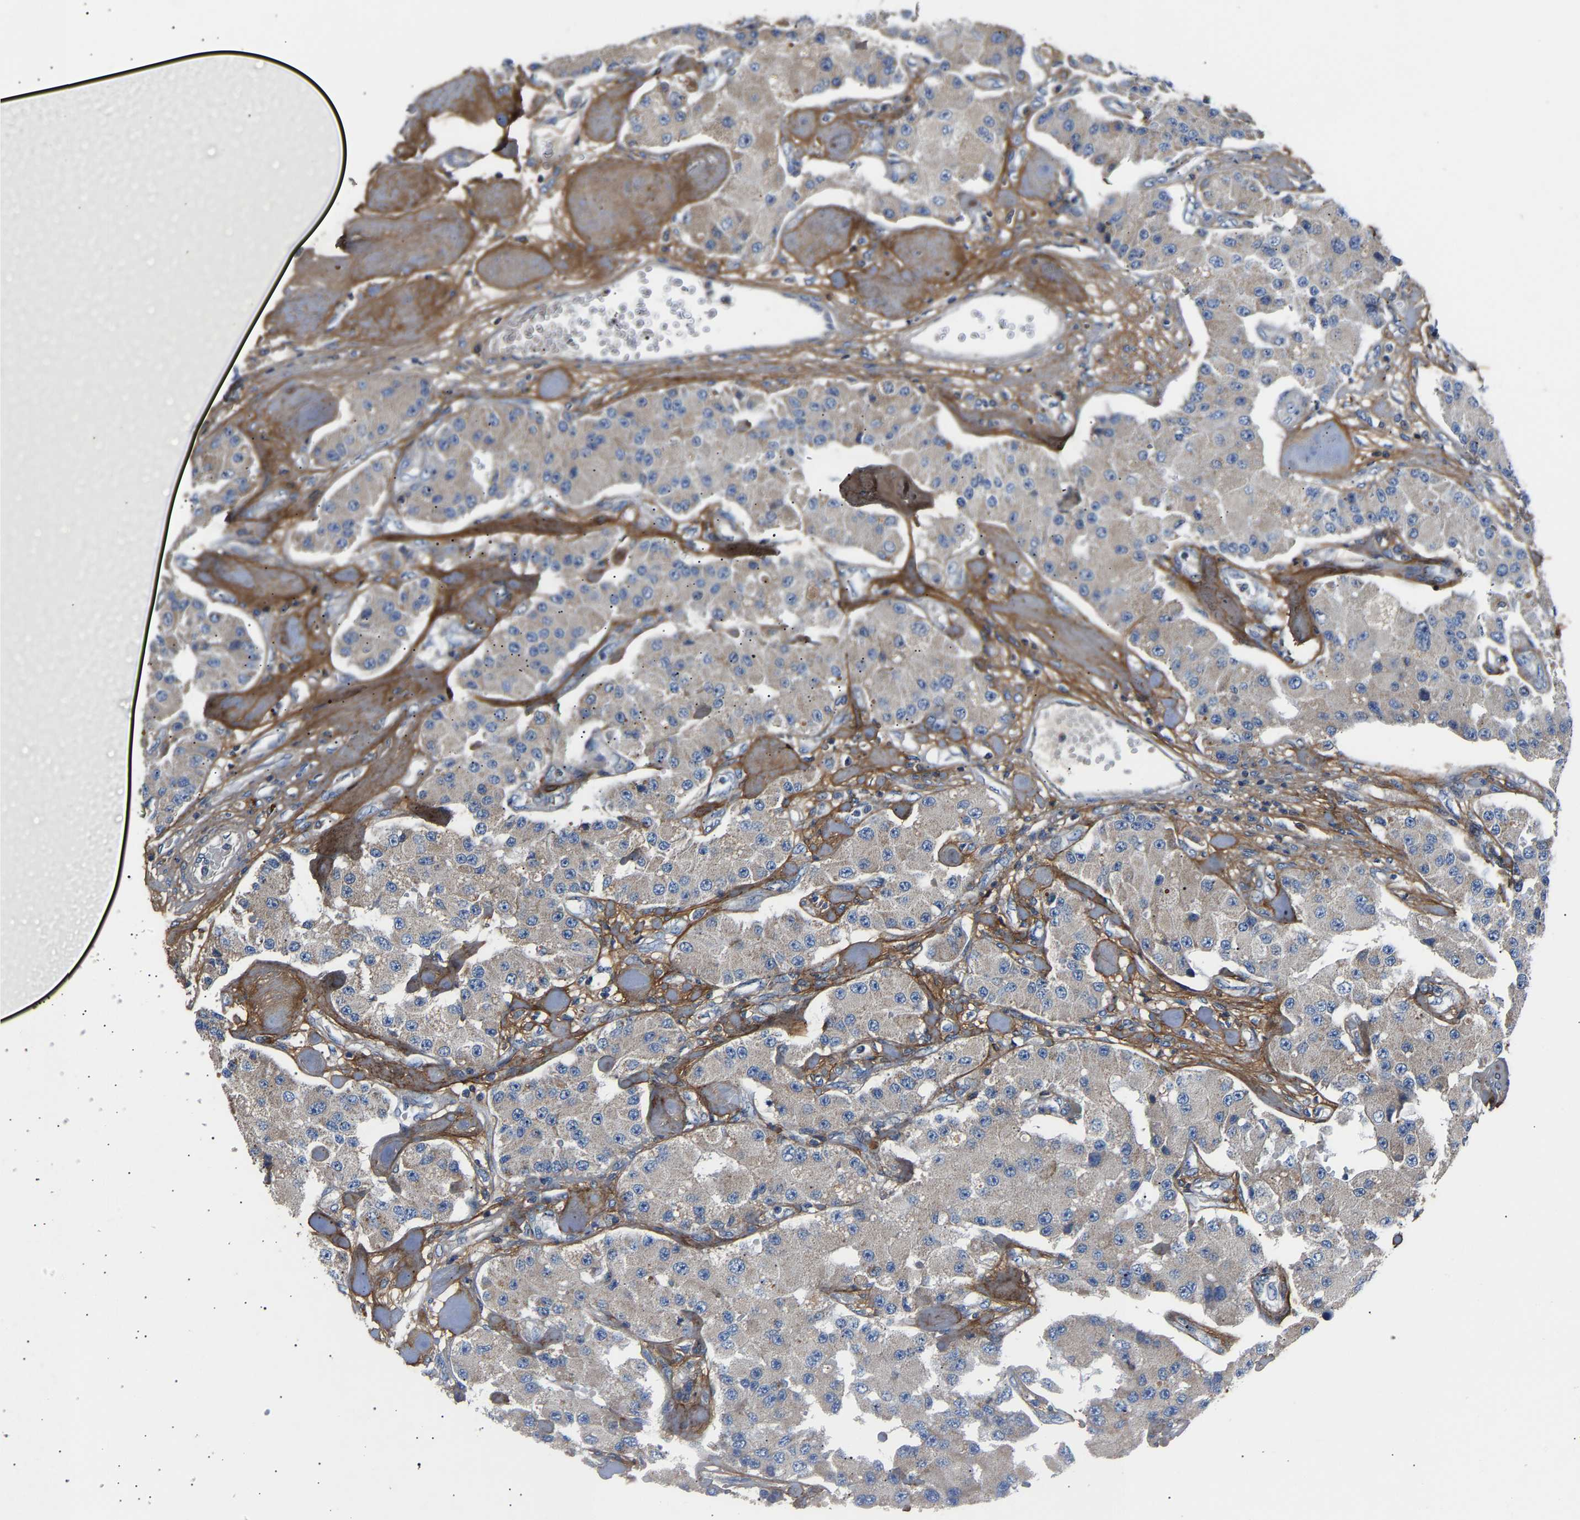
{"staining": {"intensity": "negative", "quantity": "none", "location": "none"}, "tissue": "carcinoid", "cell_type": "Tumor cells", "image_type": "cancer", "snomed": [{"axis": "morphology", "description": "Carcinoid, malignant, NOS"}, {"axis": "topography", "description": "Pancreas"}], "caption": "Tumor cells are negative for brown protein staining in carcinoid.", "gene": "CCDC171", "patient": {"sex": "male", "age": 41}}